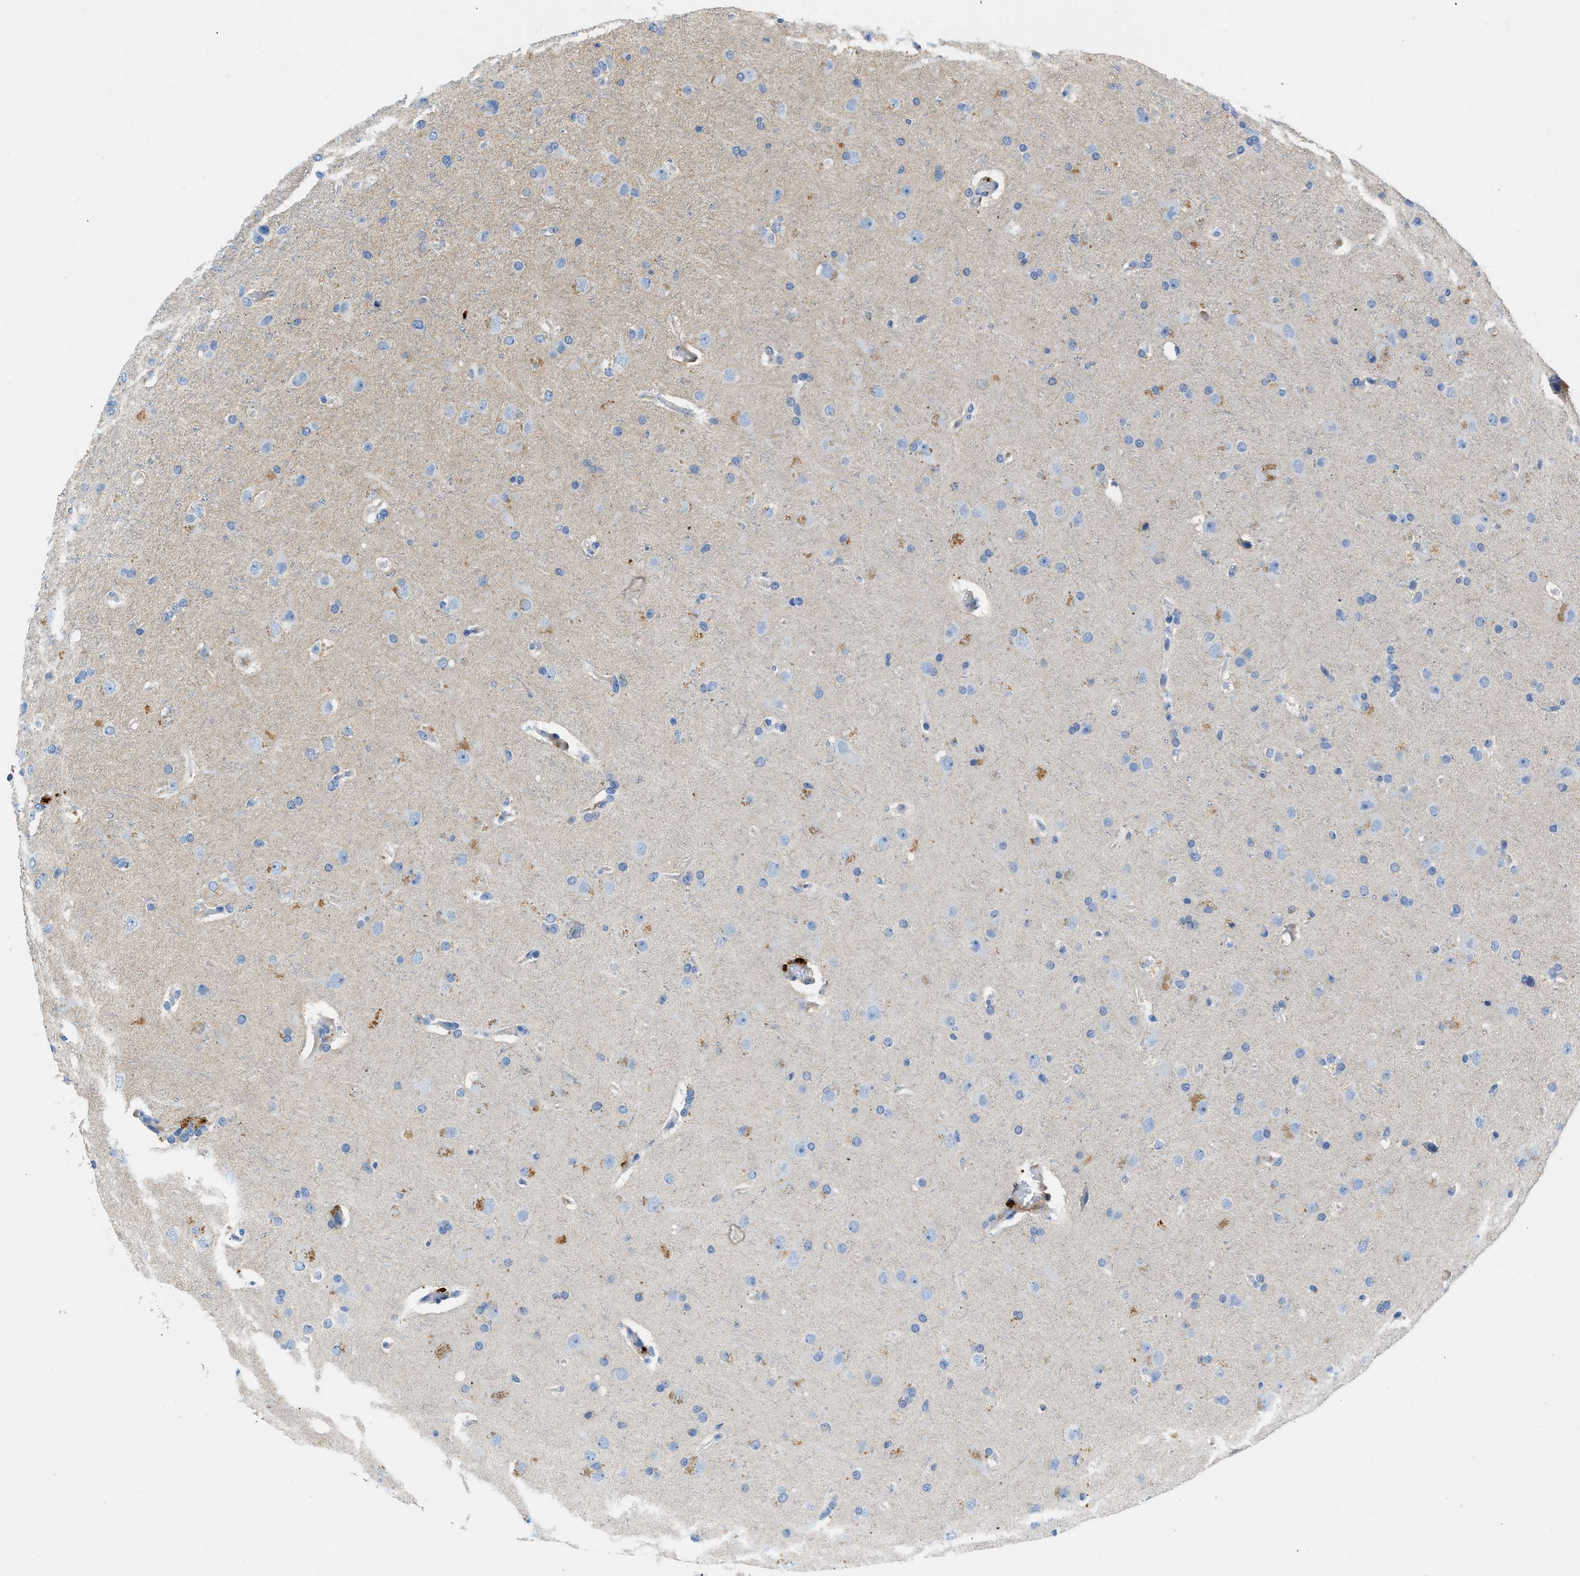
{"staining": {"intensity": "weak", "quantity": "<25%", "location": "cytoplasmic/membranous"}, "tissue": "glioma", "cell_type": "Tumor cells", "image_type": "cancer", "snomed": [{"axis": "morphology", "description": "Glioma, malignant, High grade"}, {"axis": "topography", "description": "Brain"}], "caption": "High power microscopy image of an IHC image of malignant glioma (high-grade), revealing no significant staining in tumor cells. (IHC, brightfield microscopy, high magnification).", "gene": "SPEG", "patient": {"sex": "female", "age": 58}}